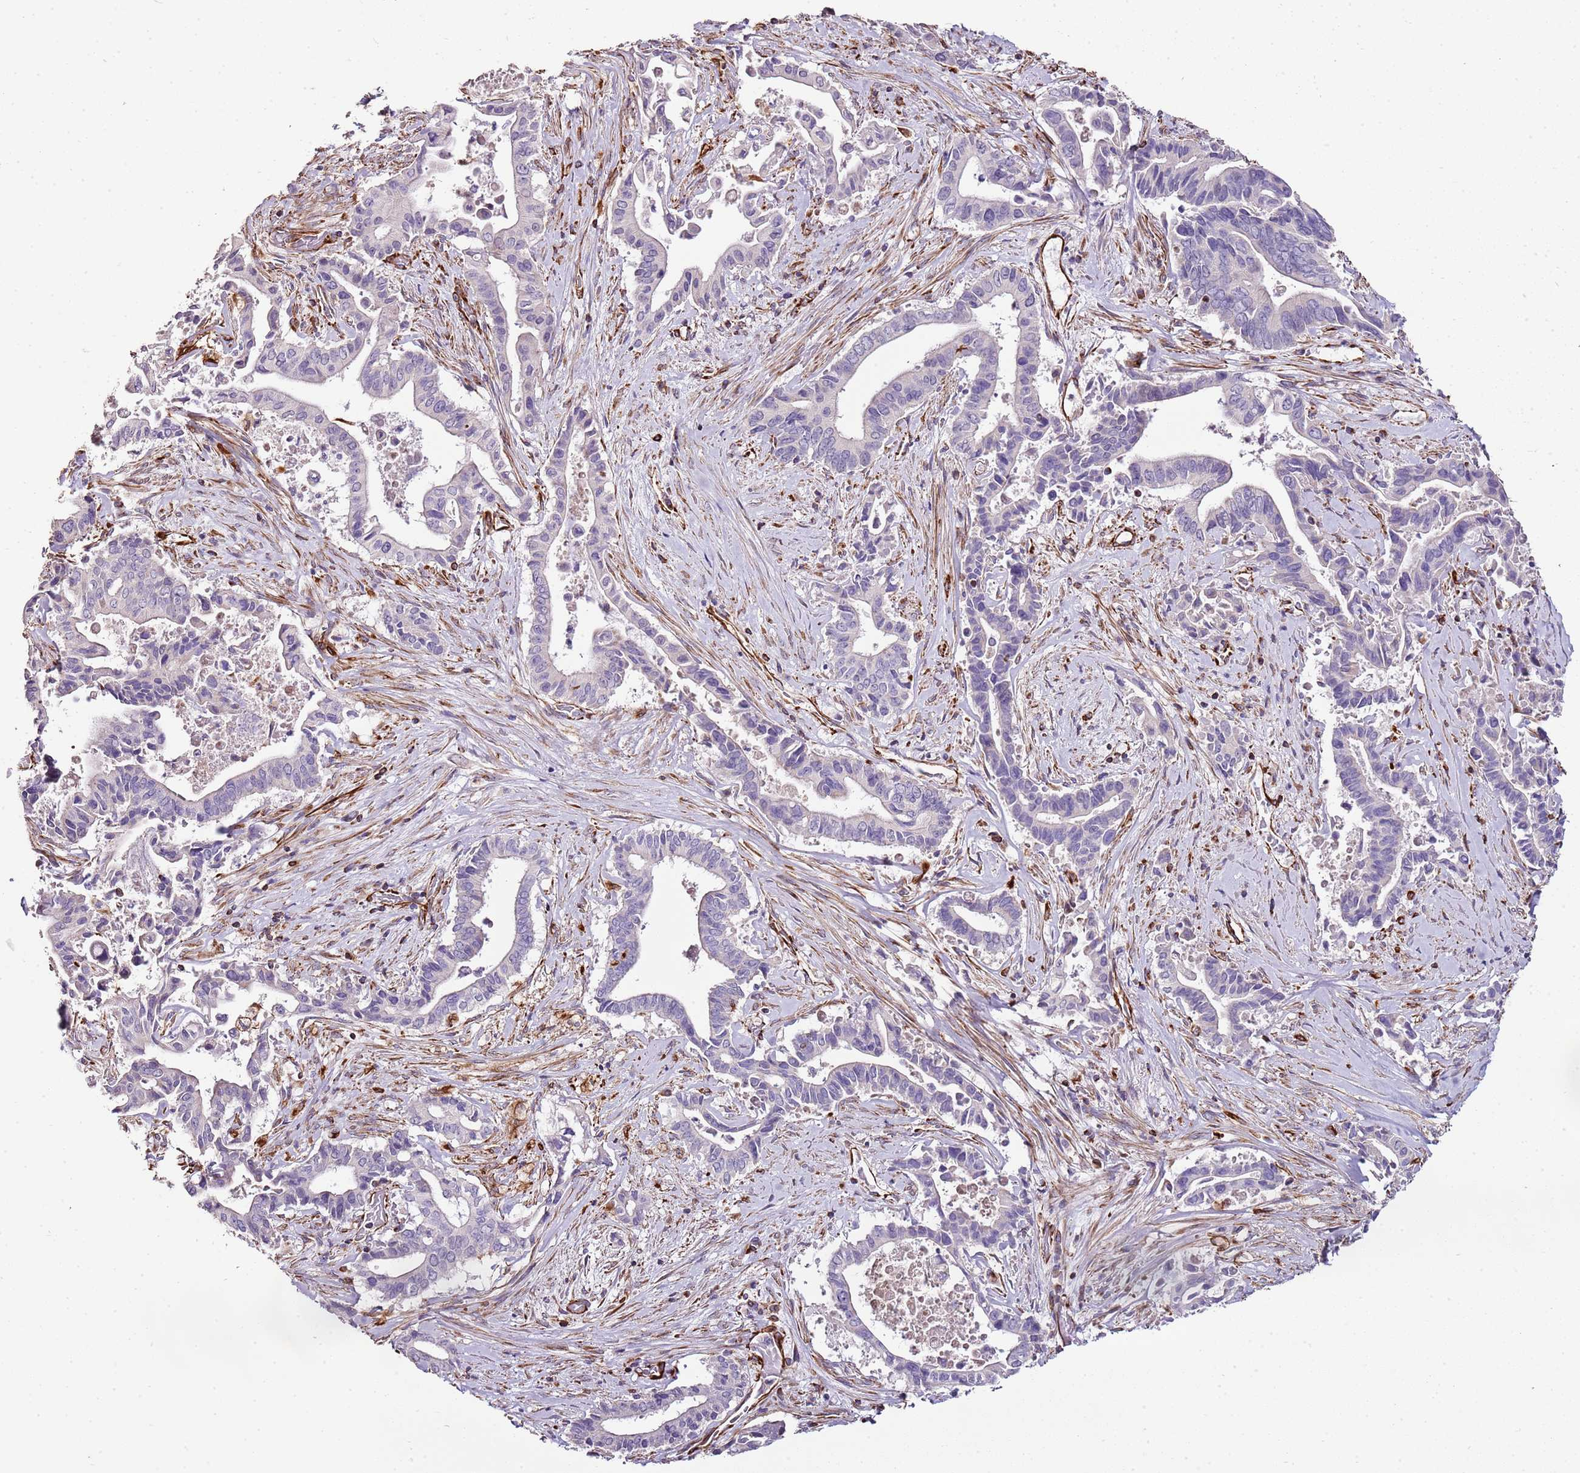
{"staining": {"intensity": "negative", "quantity": "none", "location": "none"}, "tissue": "pancreatic cancer", "cell_type": "Tumor cells", "image_type": "cancer", "snomed": [{"axis": "morphology", "description": "Adenocarcinoma, NOS"}, {"axis": "topography", "description": "Pancreas"}], "caption": "The IHC photomicrograph has no significant staining in tumor cells of pancreatic cancer tissue.", "gene": "ZNF786", "patient": {"sex": "female", "age": 77}}